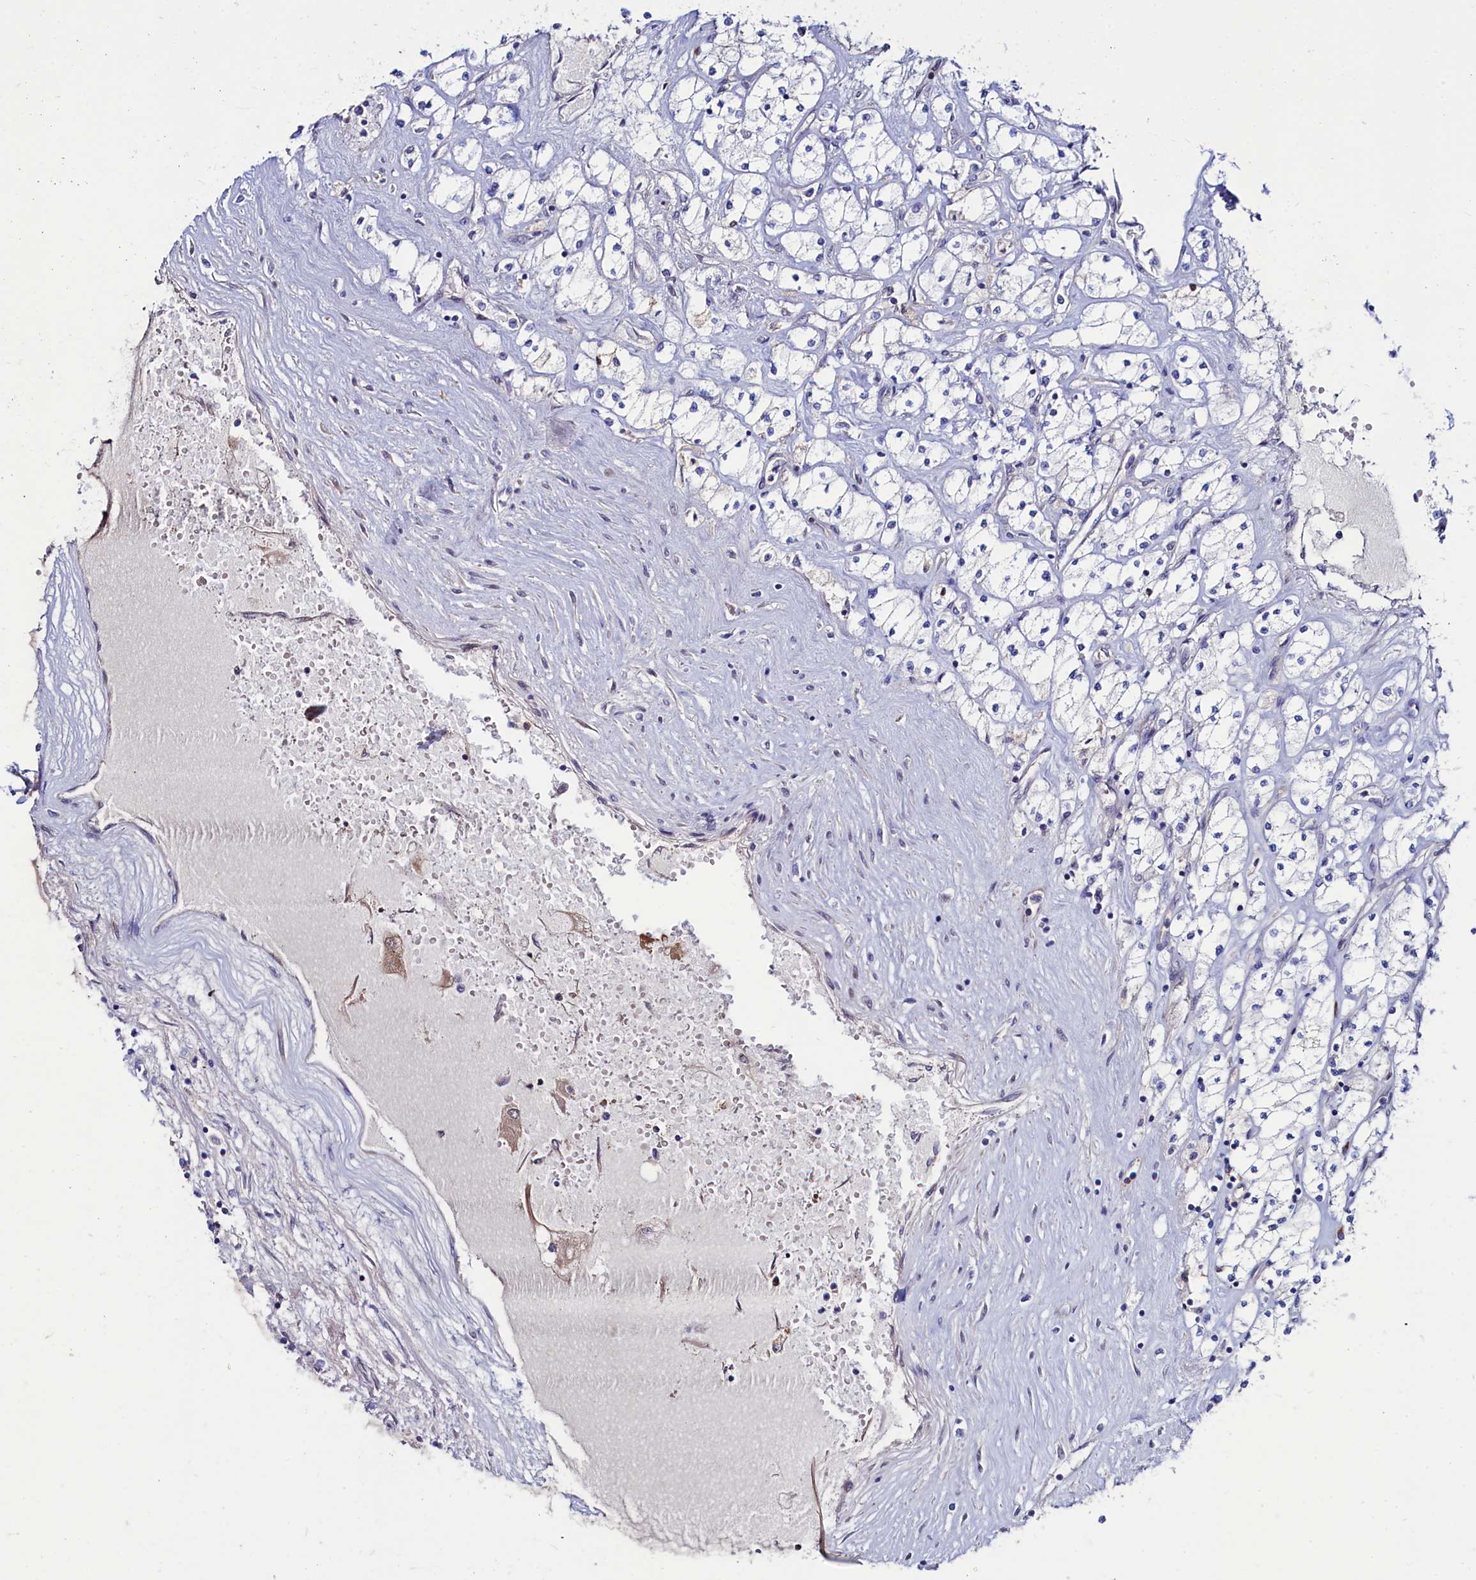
{"staining": {"intensity": "weak", "quantity": "25%-75%", "location": "cytoplasmic/membranous"}, "tissue": "renal cancer", "cell_type": "Tumor cells", "image_type": "cancer", "snomed": [{"axis": "morphology", "description": "Adenocarcinoma, NOS"}, {"axis": "topography", "description": "Kidney"}], "caption": "Human renal cancer stained with a protein marker displays weak staining in tumor cells.", "gene": "ASTE1", "patient": {"sex": "male", "age": 80}}